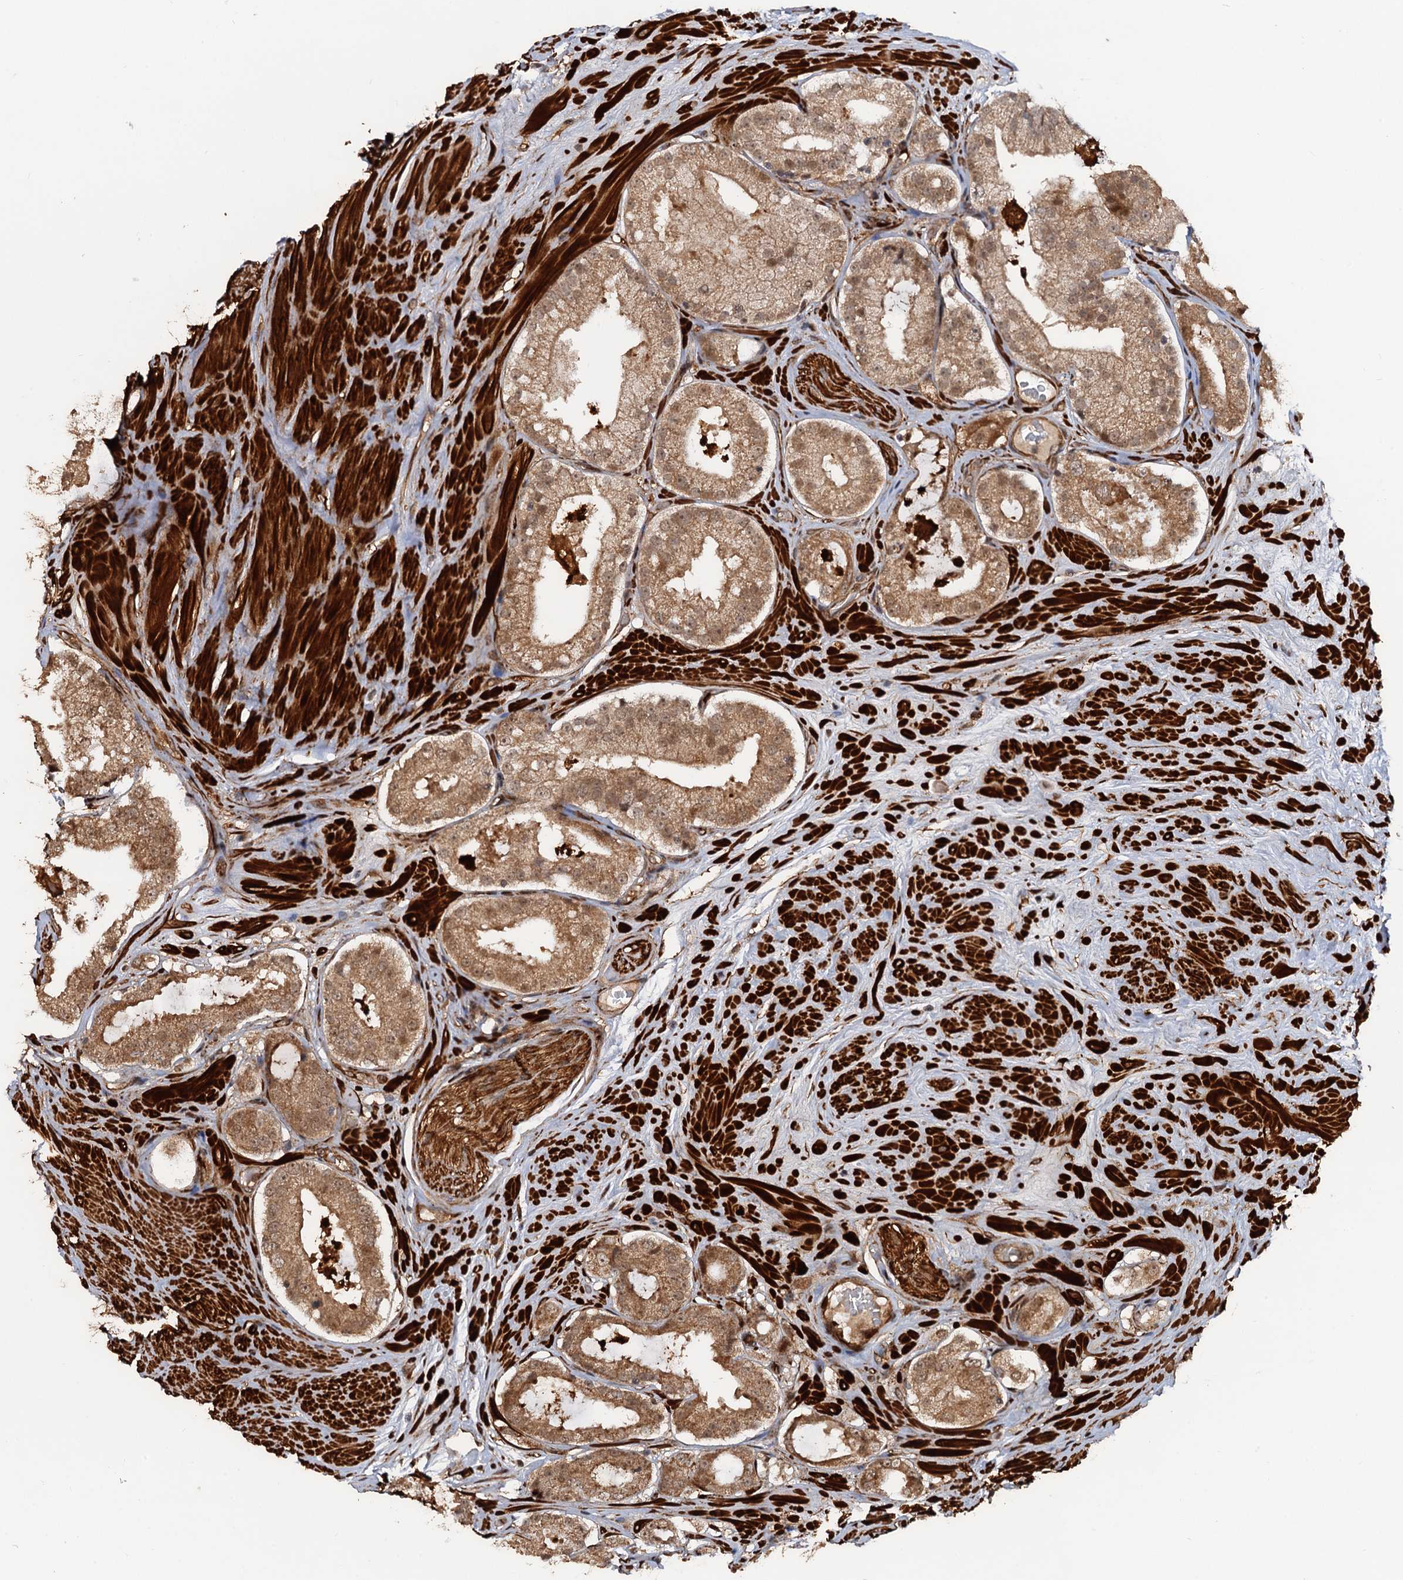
{"staining": {"intensity": "moderate", "quantity": ">75%", "location": "cytoplasmic/membranous,nuclear"}, "tissue": "prostate cancer", "cell_type": "Tumor cells", "image_type": "cancer", "snomed": [{"axis": "morphology", "description": "Adenocarcinoma, High grade"}, {"axis": "topography", "description": "Prostate"}], "caption": "Immunohistochemistry (IHC) histopathology image of neoplastic tissue: human high-grade adenocarcinoma (prostate) stained using immunohistochemistry (IHC) reveals medium levels of moderate protein expression localized specifically in the cytoplasmic/membranous and nuclear of tumor cells, appearing as a cytoplasmic/membranous and nuclear brown color.", "gene": "SNRNP25", "patient": {"sex": "male", "age": 65}}